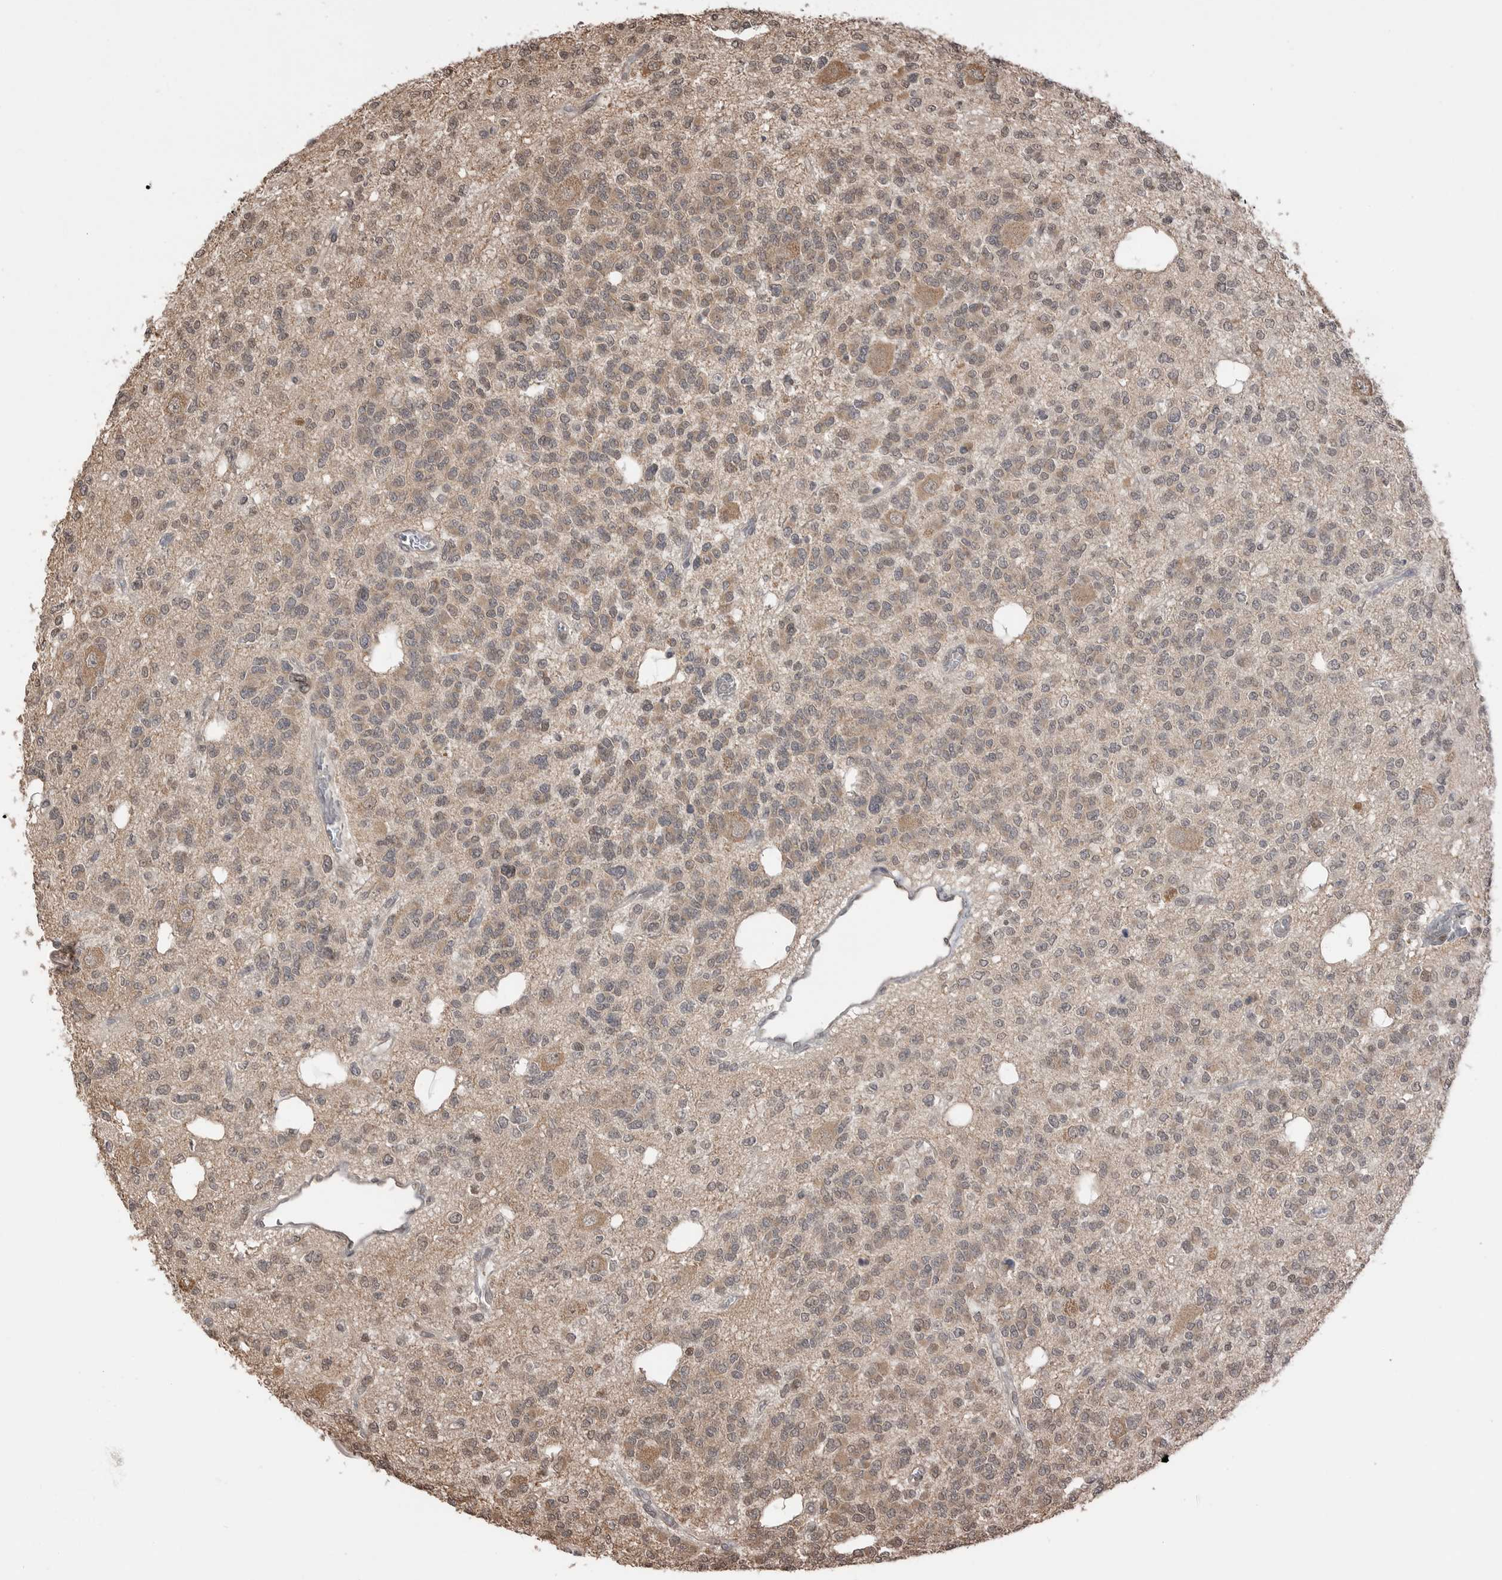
{"staining": {"intensity": "weak", "quantity": "25%-75%", "location": "cytoplasmic/membranous,nuclear"}, "tissue": "glioma", "cell_type": "Tumor cells", "image_type": "cancer", "snomed": [{"axis": "morphology", "description": "Glioma, malignant, Low grade"}, {"axis": "topography", "description": "Brain"}], "caption": "An image of malignant glioma (low-grade) stained for a protein shows weak cytoplasmic/membranous and nuclear brown staining in tumor cells.", "gene": "PEAK1", "patient": {"sex": "male", "age": 38}}